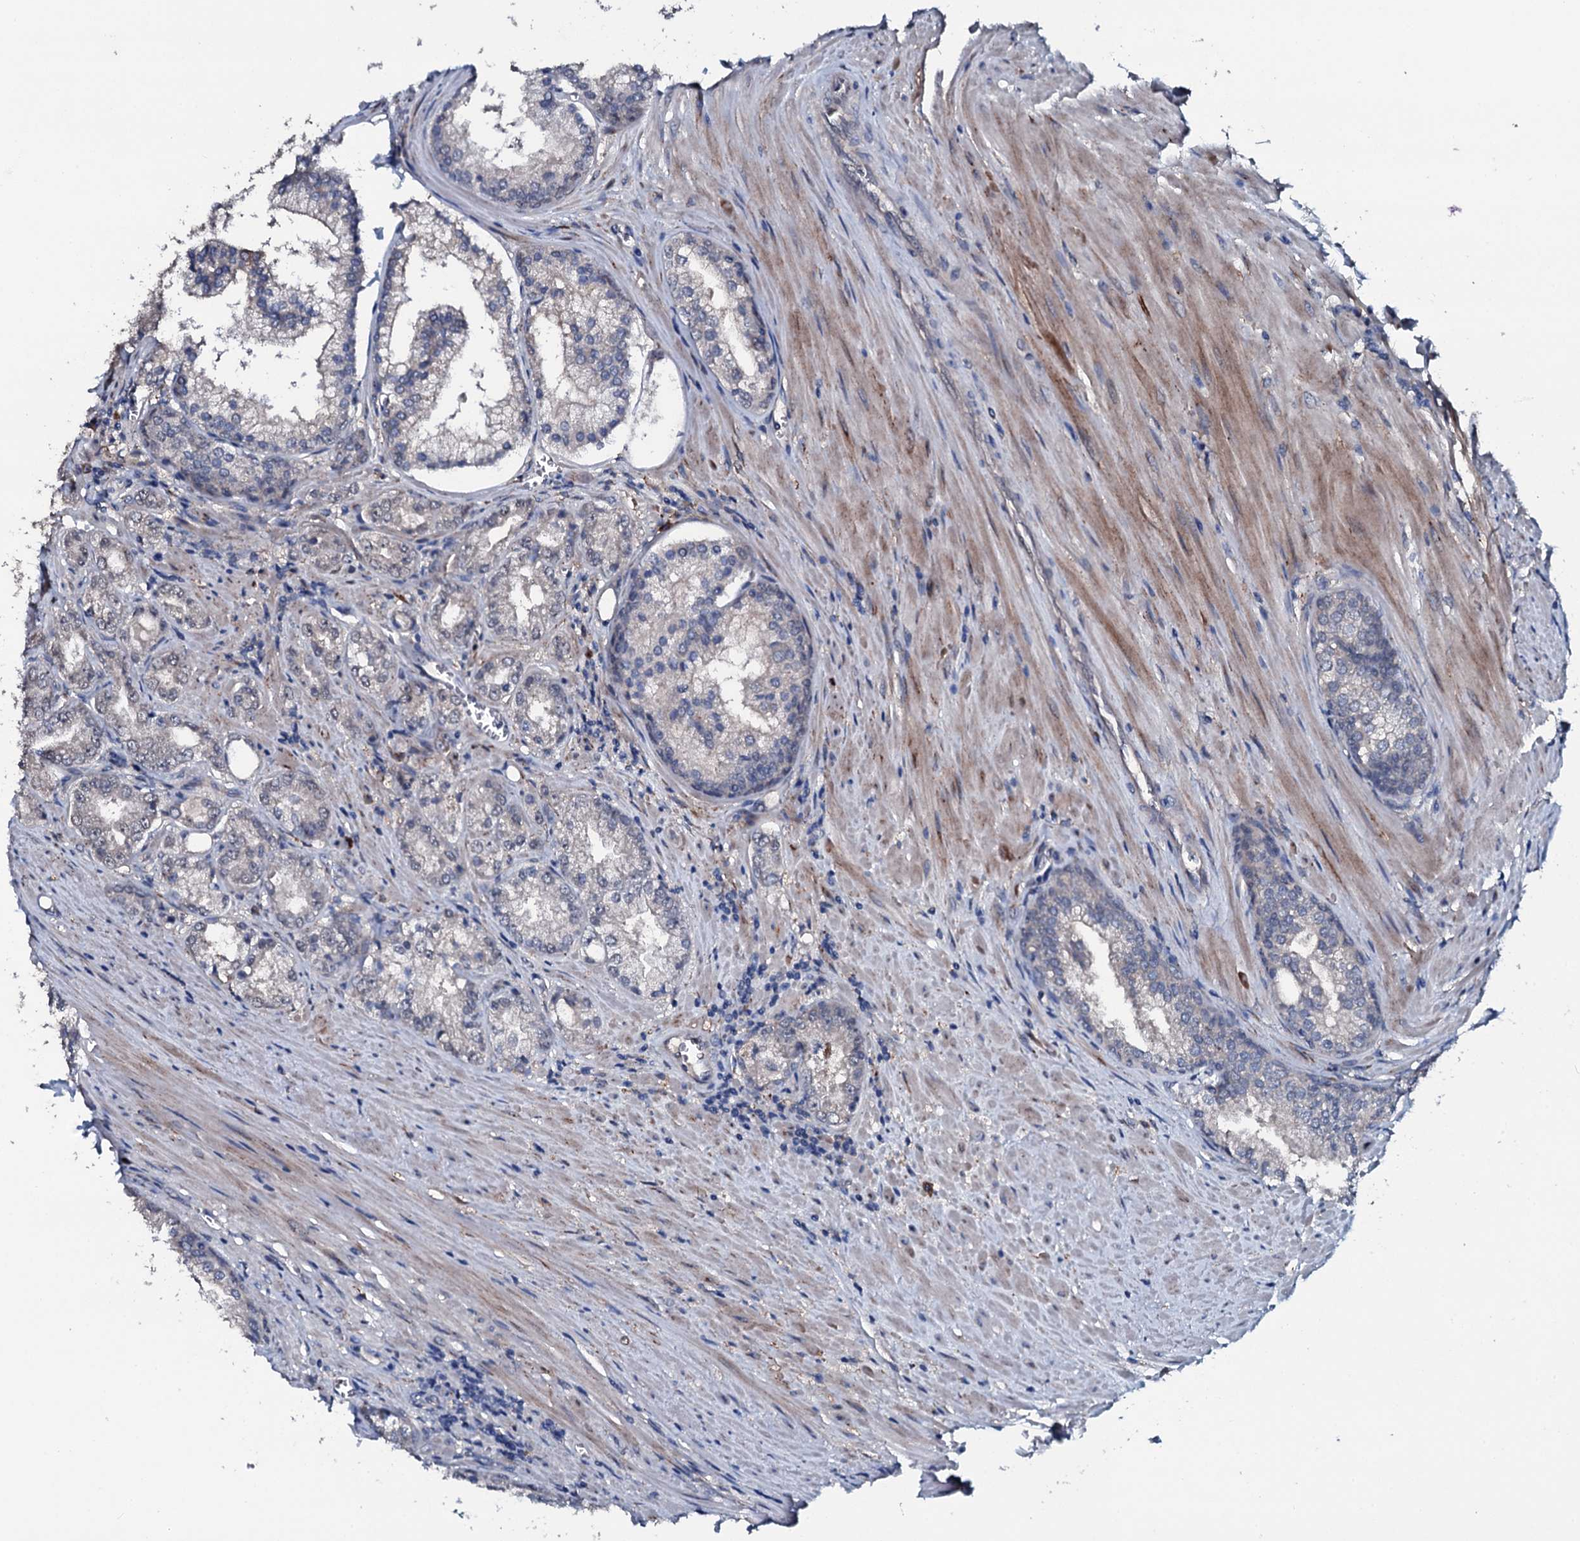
{"staining": {"intensity": "negative", "quantity": "none", "location": "none"}, "tissue": "prostate cancer", "cell_type": "Tumor cells", "image_type": "cancer", "snomed": [{"axis": "morphology", "description": "Adenocarcinoma, High grade"}, {"axis": "topography", "description": "Prostate"}], "caption": "Immunohistochemistry of human prostate adenocarcinoma (high-grade) exhibits no staining in tumor cells.", "gene": "IL12B", "patient": {"sex": "male", "age": 72}}